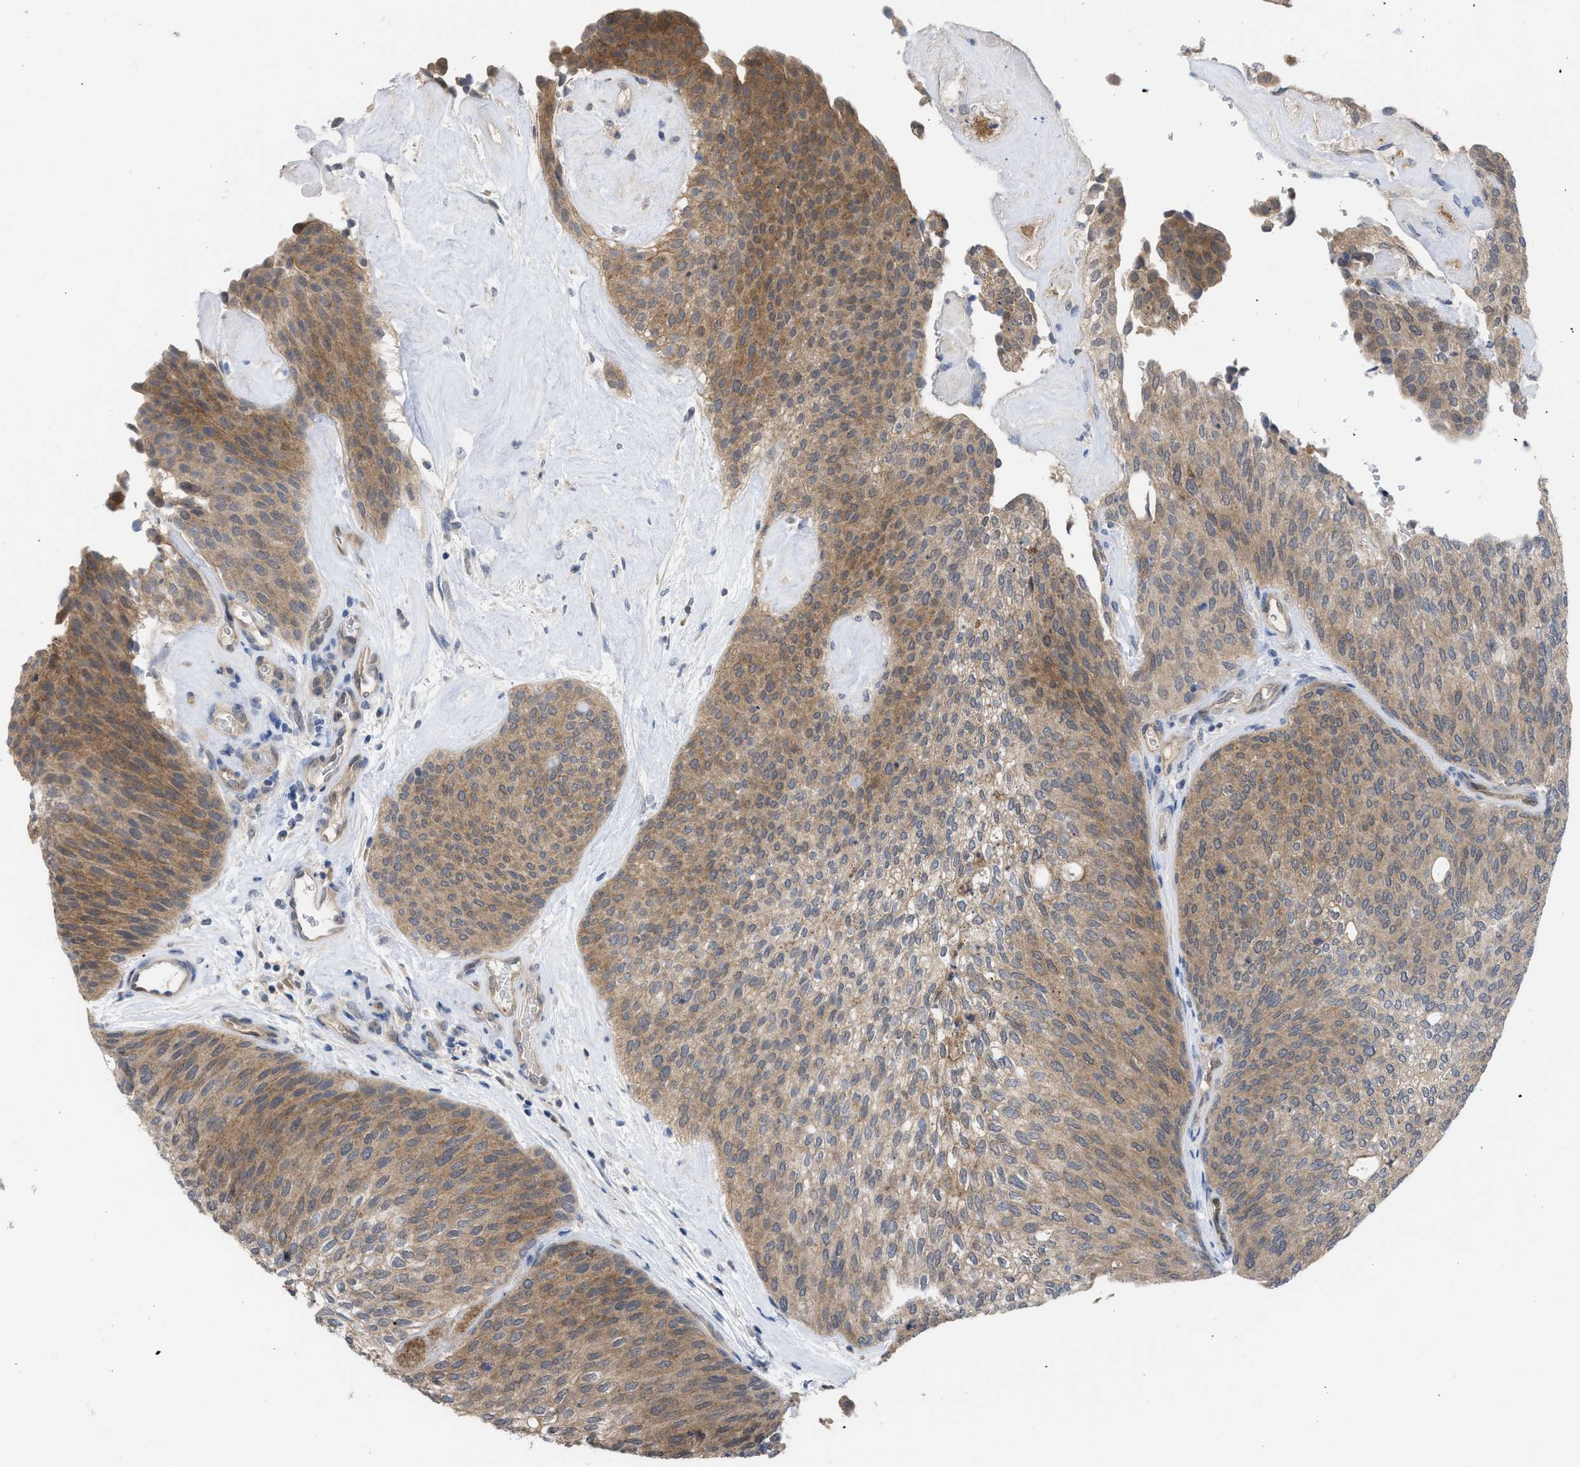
{"staining": {"intensity": "moderate", "quantity": "25%-75%", "location": "cytoplasmic/membranous"}, "tissue": "urothelial cancer", "cell_type": "Tumor cells", "image_type": "cancer", "snomed": [{"axis": "morphology", "description": "Urothelial carcinoma, Low grade"}, {"axis": "topography", "description": "Urinary bladder"}], "caption": "Immunohistochemical staining of human urothelial cancer demonstrates medium levels of moderate cytoplasmic/membranous expression in about 25%-75% of tumor cells.", "gene": "LDAF1", "patient": {"sex": "female", "age": 79}}